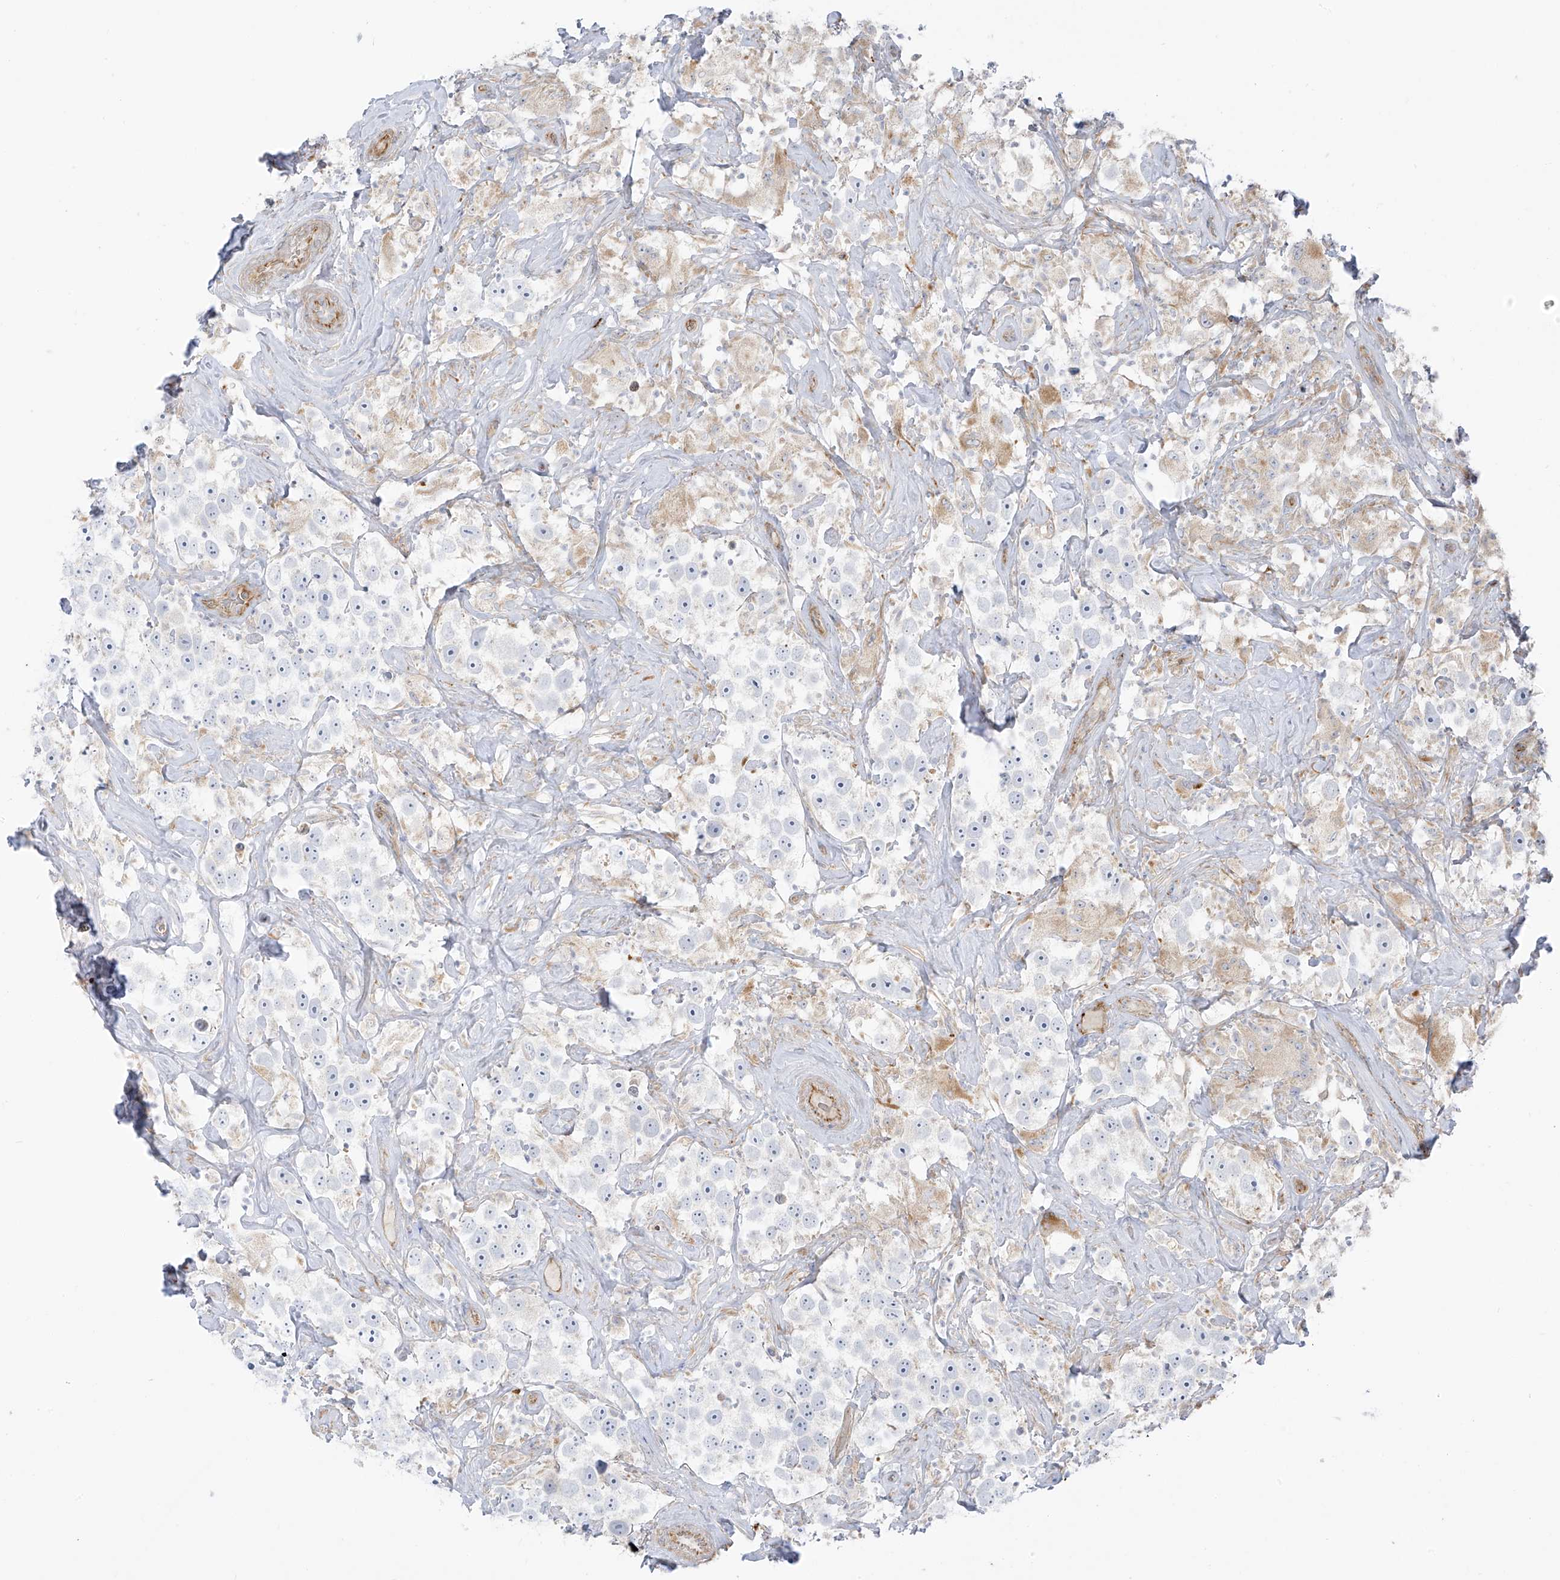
{"staining": {"intensity": "negative", "quantity": "none", "location": "none"}, "tissue": "testis cancer", "cell_type": "Tumor cells", "image_type": "cancer", "snomed": [{"axis": "morphology", "description": "Seminoma, NOS"}, {"axis": "topography", "description": "Testis"}], "caption": "Immunohistochemical staining of testis cancer displays no significant expression in tumor cells. The staining was performed using DAB (3,3'-diaminobenzidine) to visualize the protein expression in brown, while the nuclei were stained in blue with hematoxylin (Magnification: 20x).", "gene": "TAL2", "patient": {"sex": "male", "age": 49}}